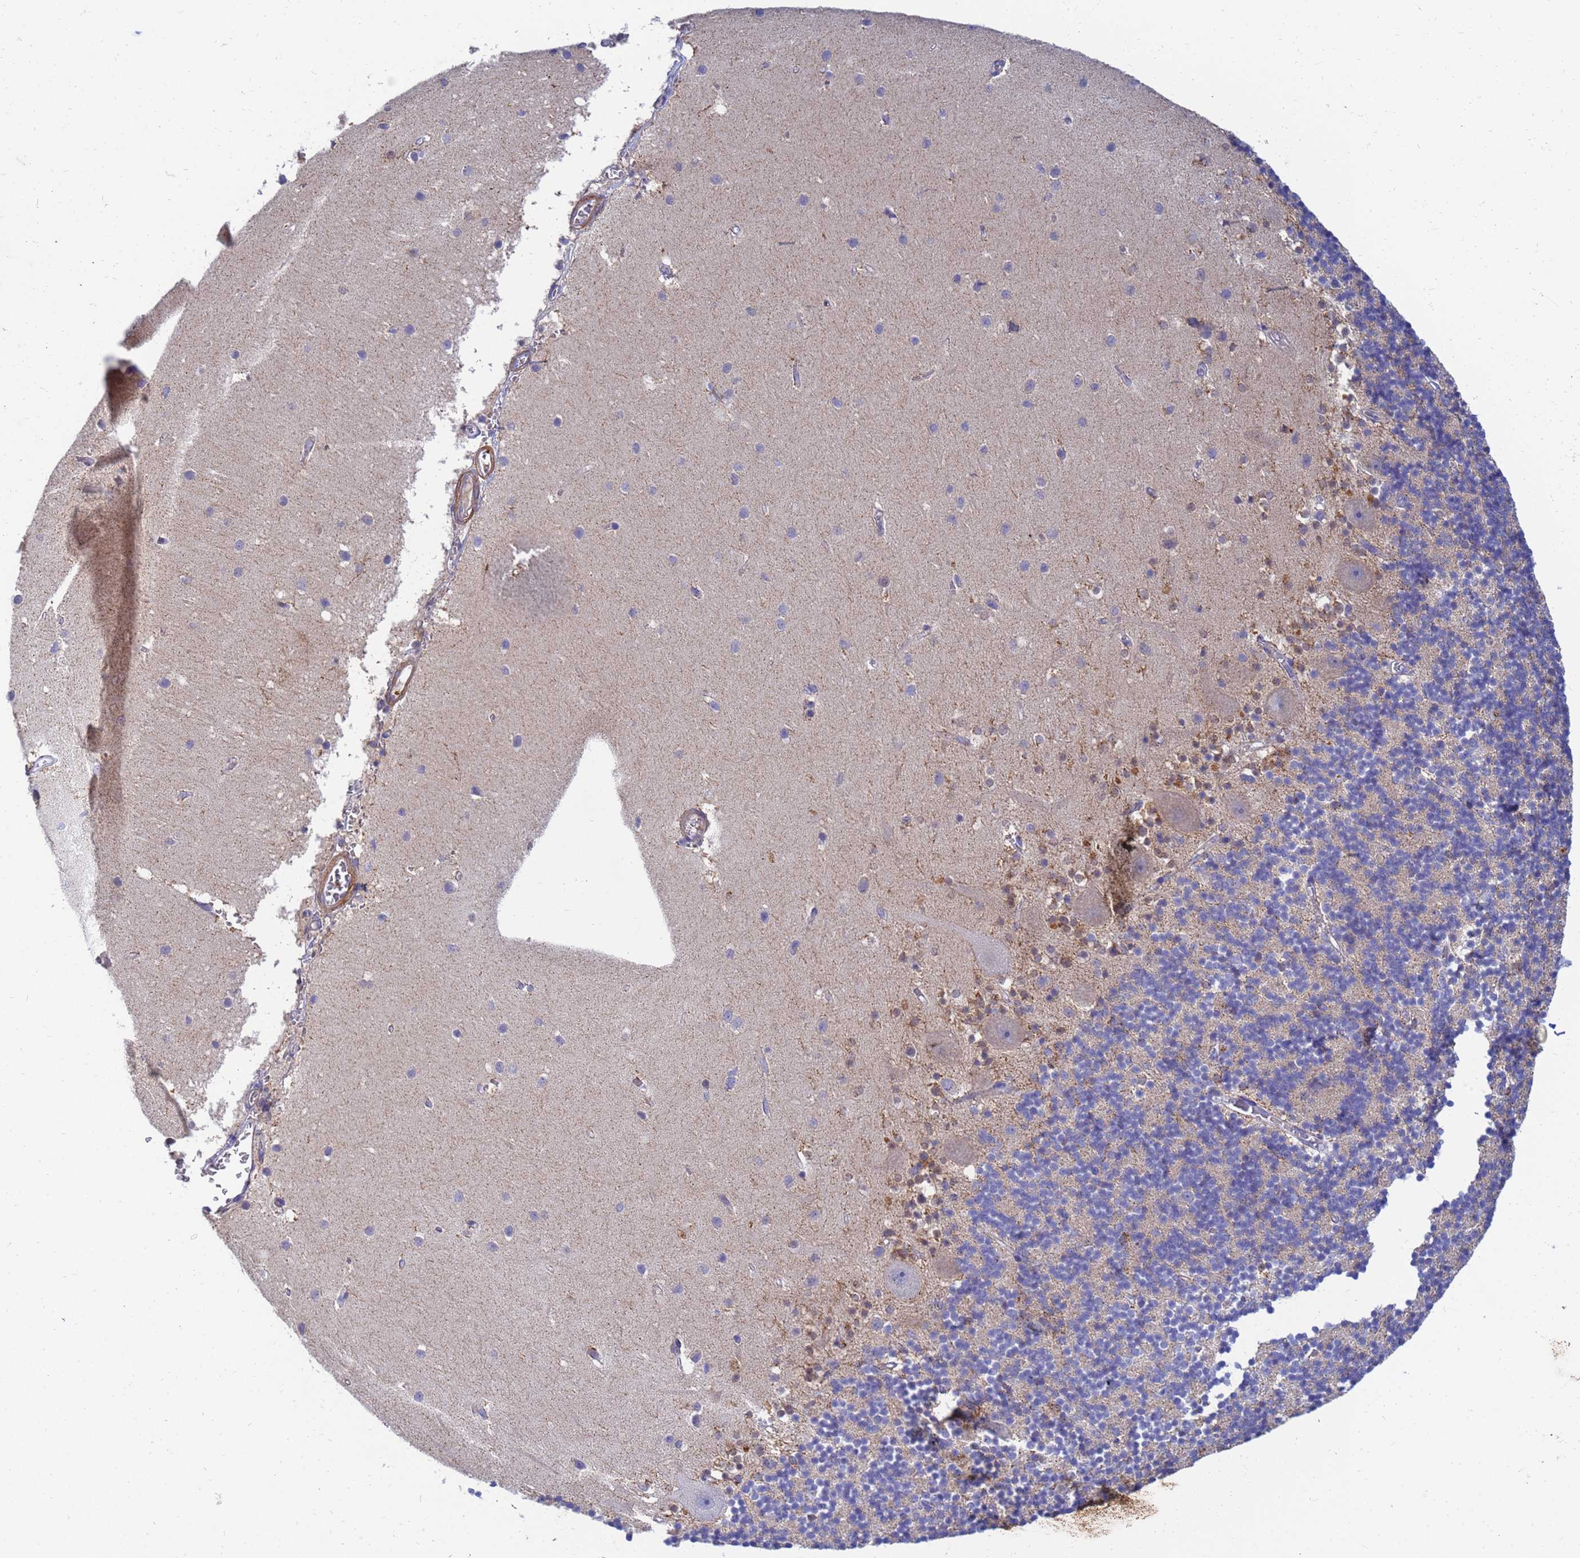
{"staining": {"intensity": "negative", "quantity": "none", "location": "none"}, "tissue": "cerebellum", "cell_type": "Cells in granular layer", "image_type": "normal", "snomed": [{"axis": "morphology", "description": "Normal tissue, NOS"}, {"axis": "topography", "description": "Cerebellum"}], "caption": "The IHC image has no significant expression in cells in granular layer of cerebellum.", "gene": "SDR39U1", "patient": {"sex": "male", "age": 54}}